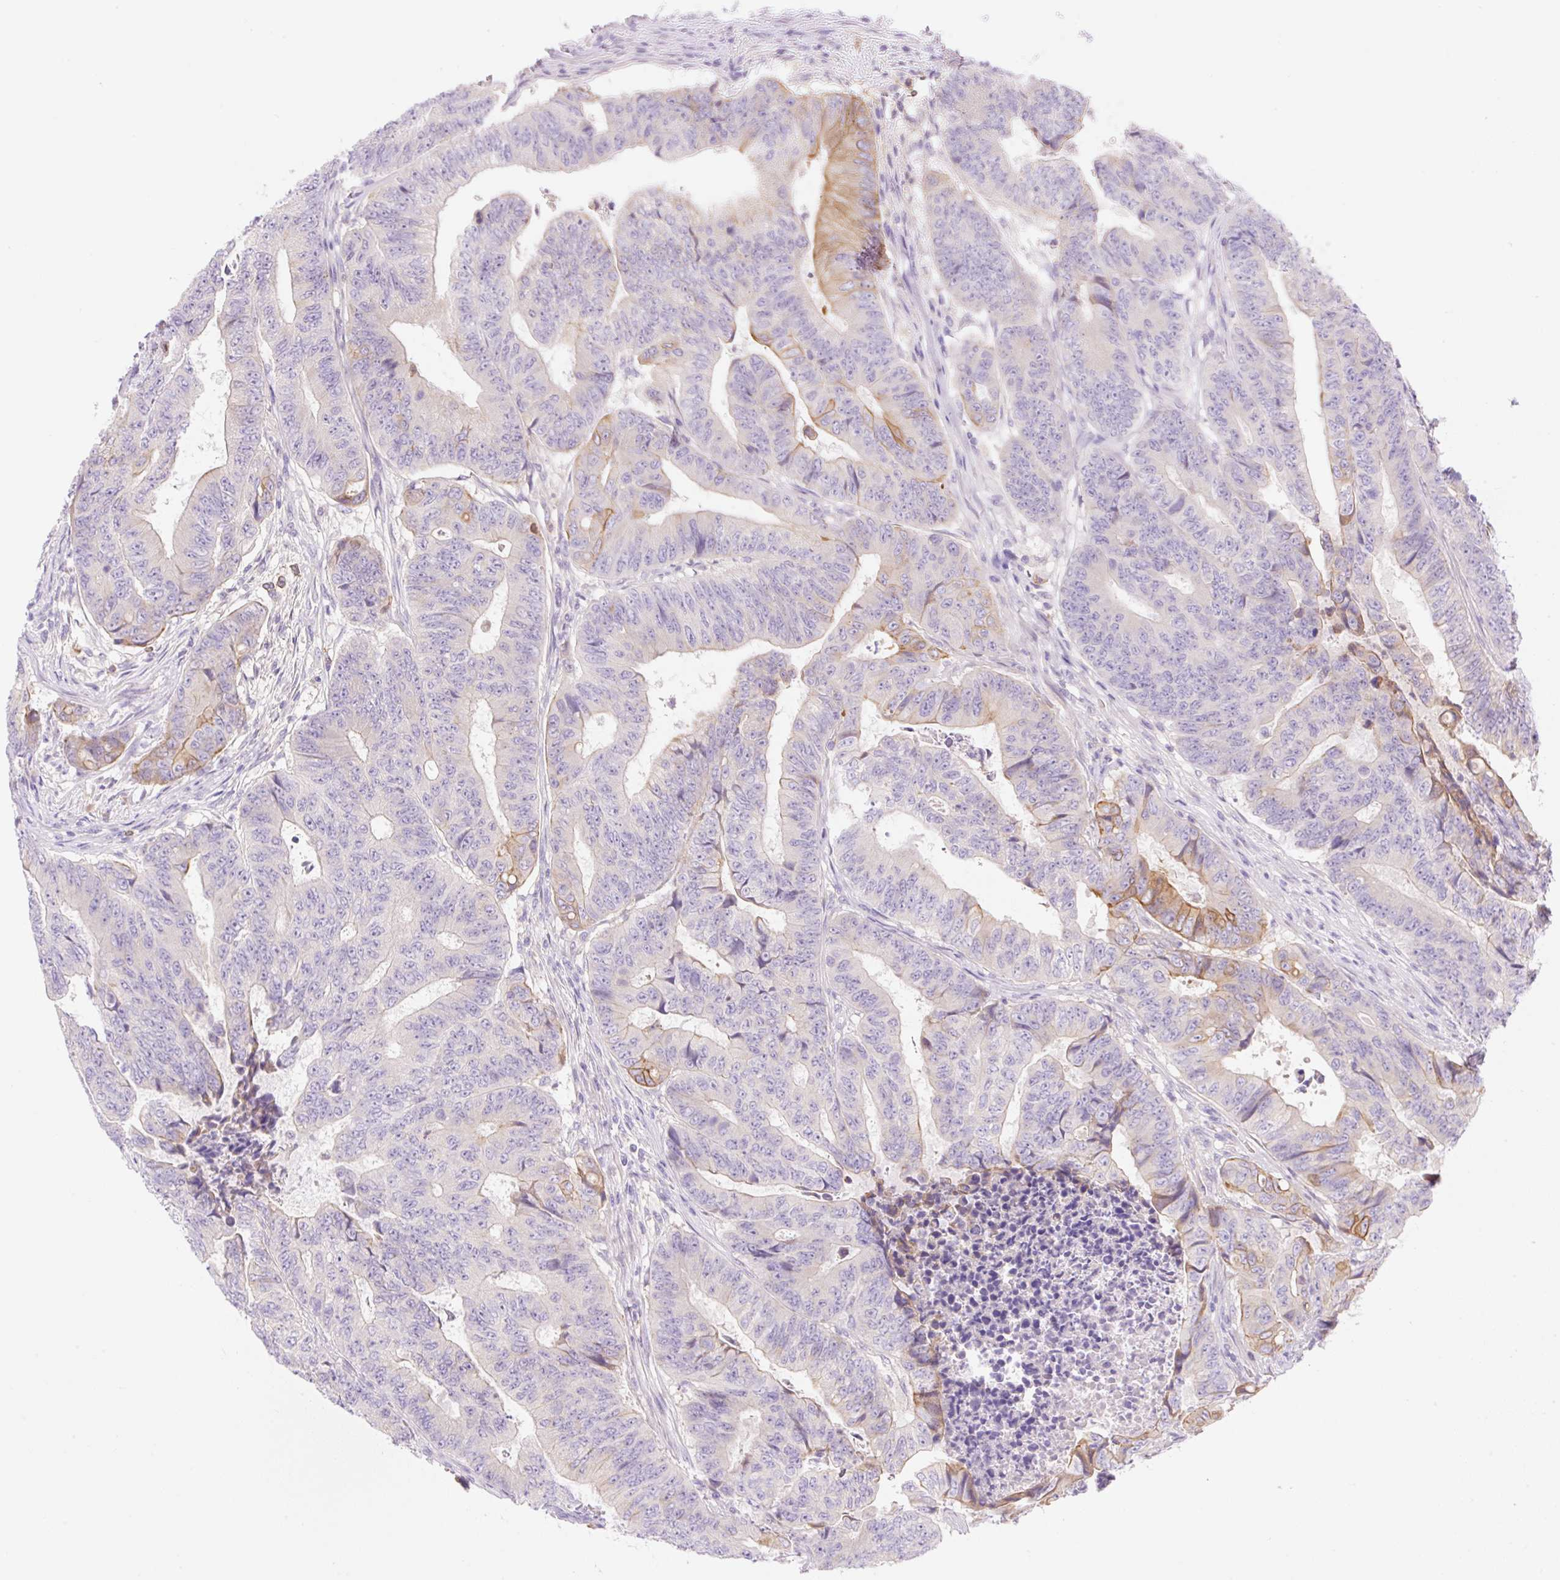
{"staining": {"intensity": "moderate", "quantity": "<25%", "location": "cytoplasmic/membranous"}, "tissue": "colorectal cancer", "cell_type": "Tumor cells", "image_type": "cancer", "snomed": [{"axis": "morphology", "description": "Adenocarcinoma, NOS"}, {"axis": "topography", "description": "Colon"}], "caption": "A high-resolution micrograph shows IHC staining of colorectal cancer (adenocarcinoma), which reveals moderate cytoplasmic/membranous expression in approximately <25% of tumor cells.", "gene": "DENND5A", "patient": {"sex": "female", "age": 48}}